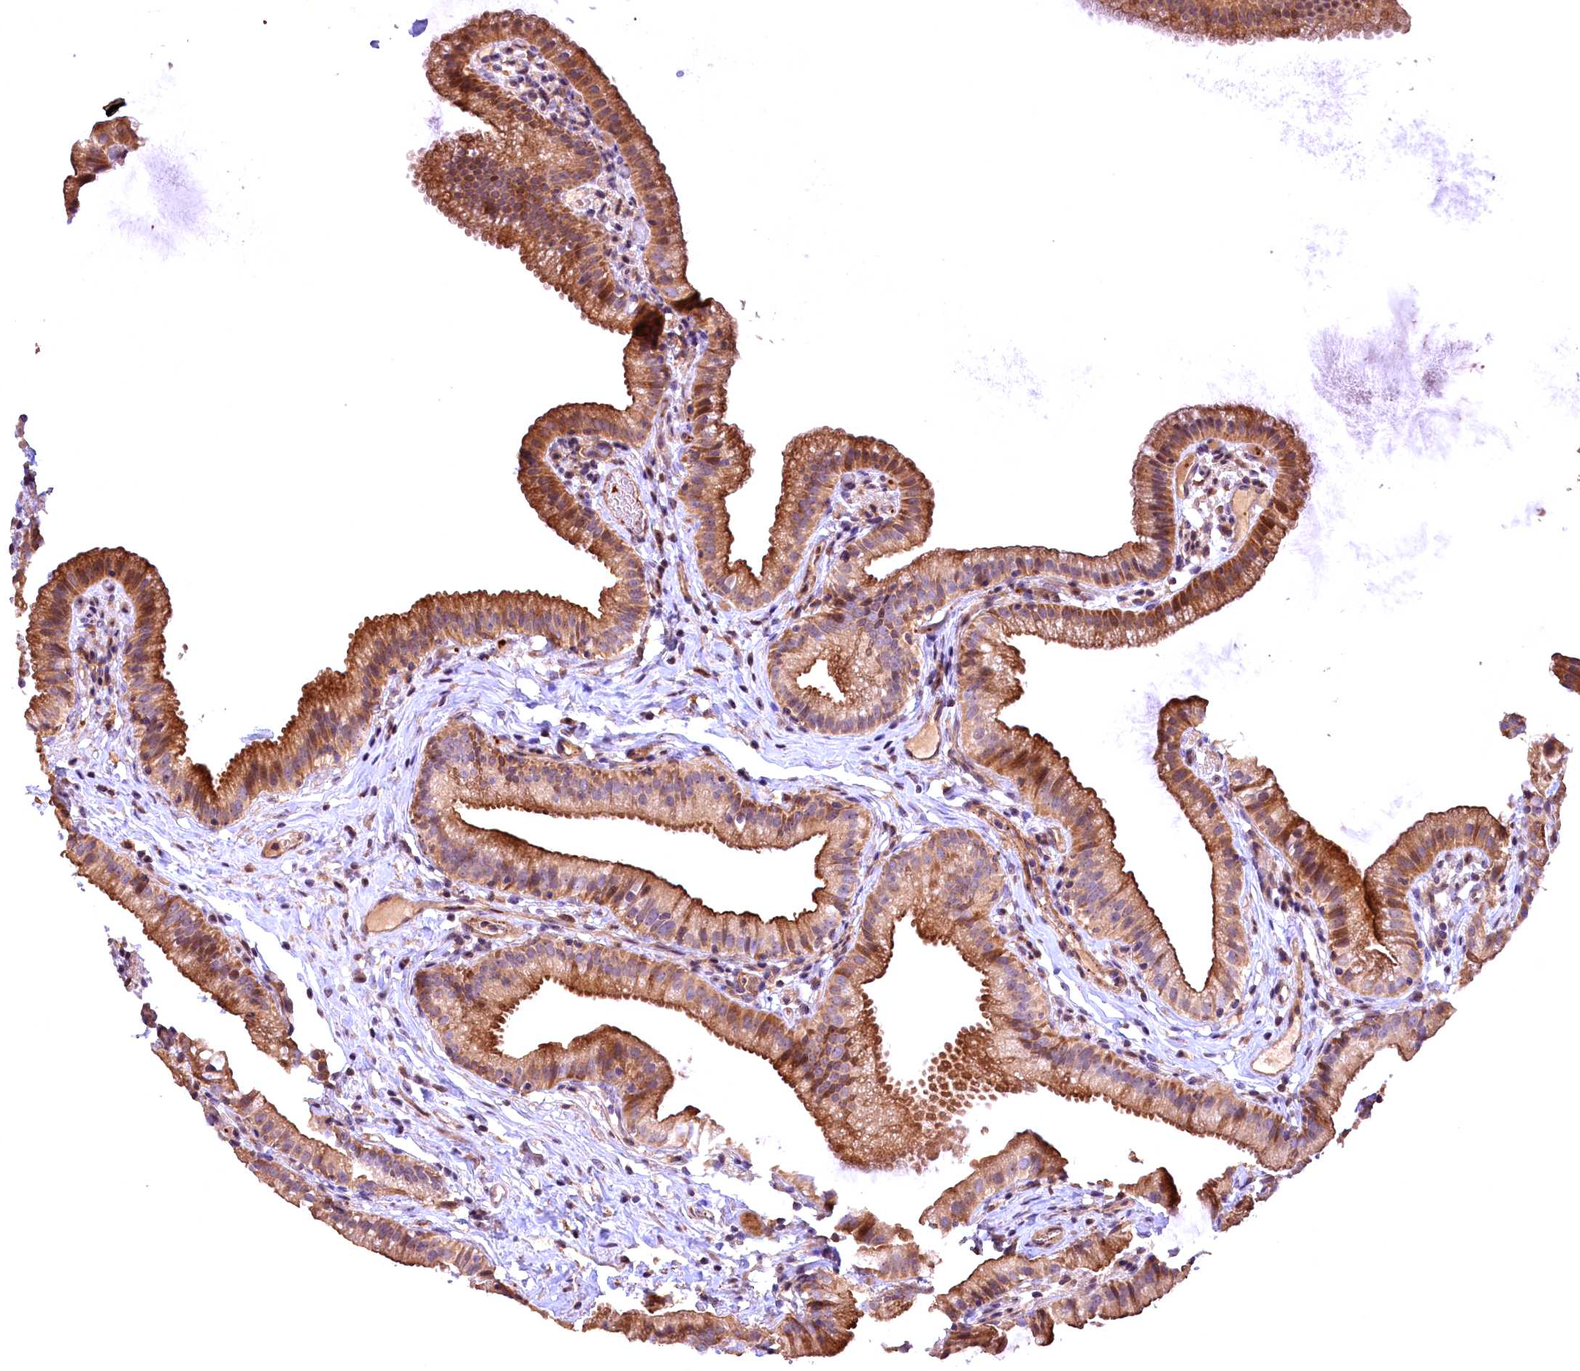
{"staining": {"intensity": "moderate", "quantity": ">75%", "location": "cytoplasmic/membranous"}, "tissue": "gallbladder", "cell_type": "Glandular cells", "image_type": "normal", "snomed": [{"axis": "morphology", "description": "Normal tissue, NOS"}, {"axis": "topography", "description": "Gallbladder"}], "caption": "Immunohistochemical staining of benign human gallbladder exhibits >75% levels of moderate cytoplasmic/membranous protein staining in approximately >75% of glandular cells.", "gene": "FUZ", "patient": {"sex": "female", "age": 46}}